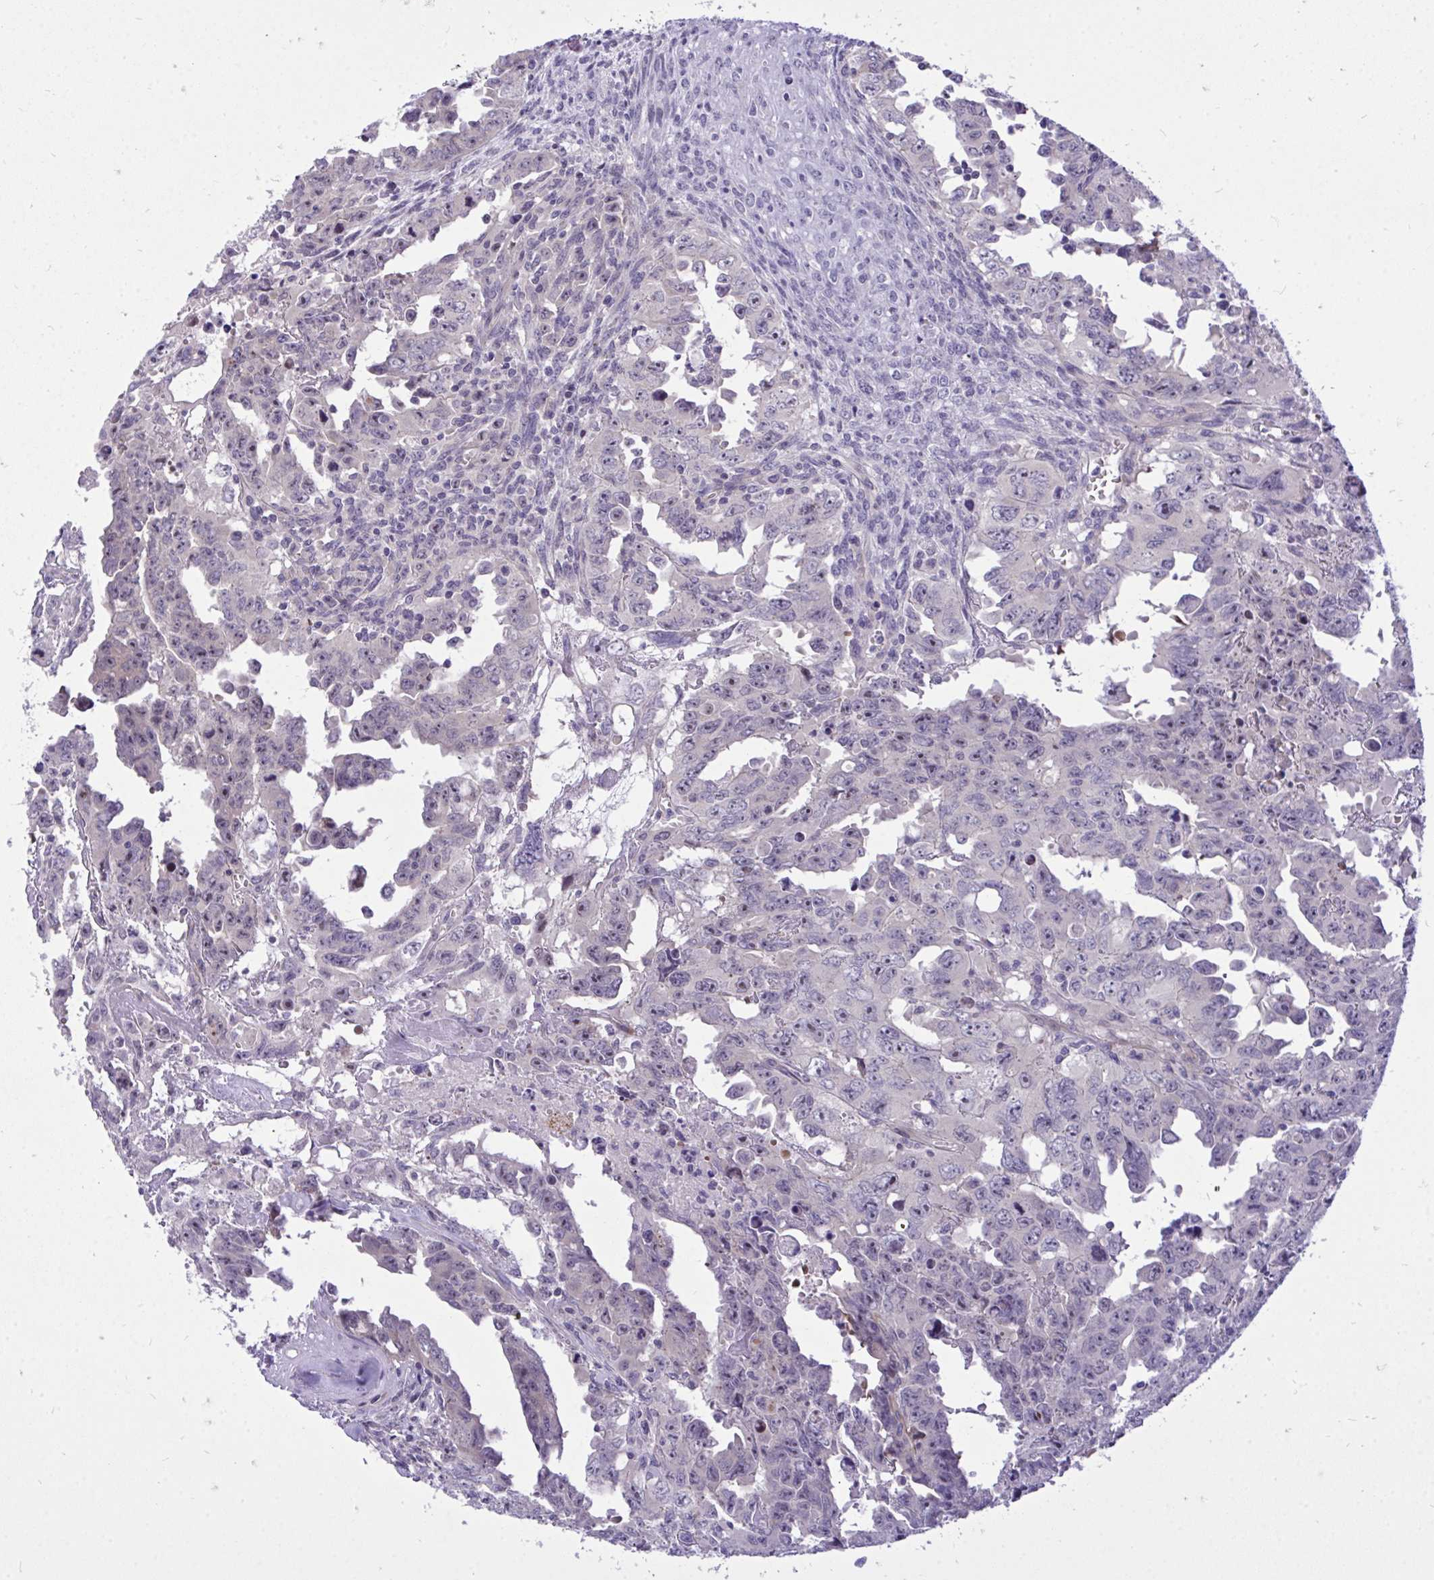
{"staining": {"intensity": "negative", "quantity": "none", "location": "none"}, "tissue": "testis cancer", "cell_type": "Tumor cells", "image_type": "cancer", "snomed": [{"axis": "morphology", "description": "Carcinoma, Embryonal, NOS"}, {"axis": "topography", "description": "Testis"}], "caption": "Immunohistochemical staining of human testis cancer (embryonal carcinoma) displays no significant expression in tumor cells.", "gene": "HMBOX1", "patient": {"sex": "male", "age": 24}}